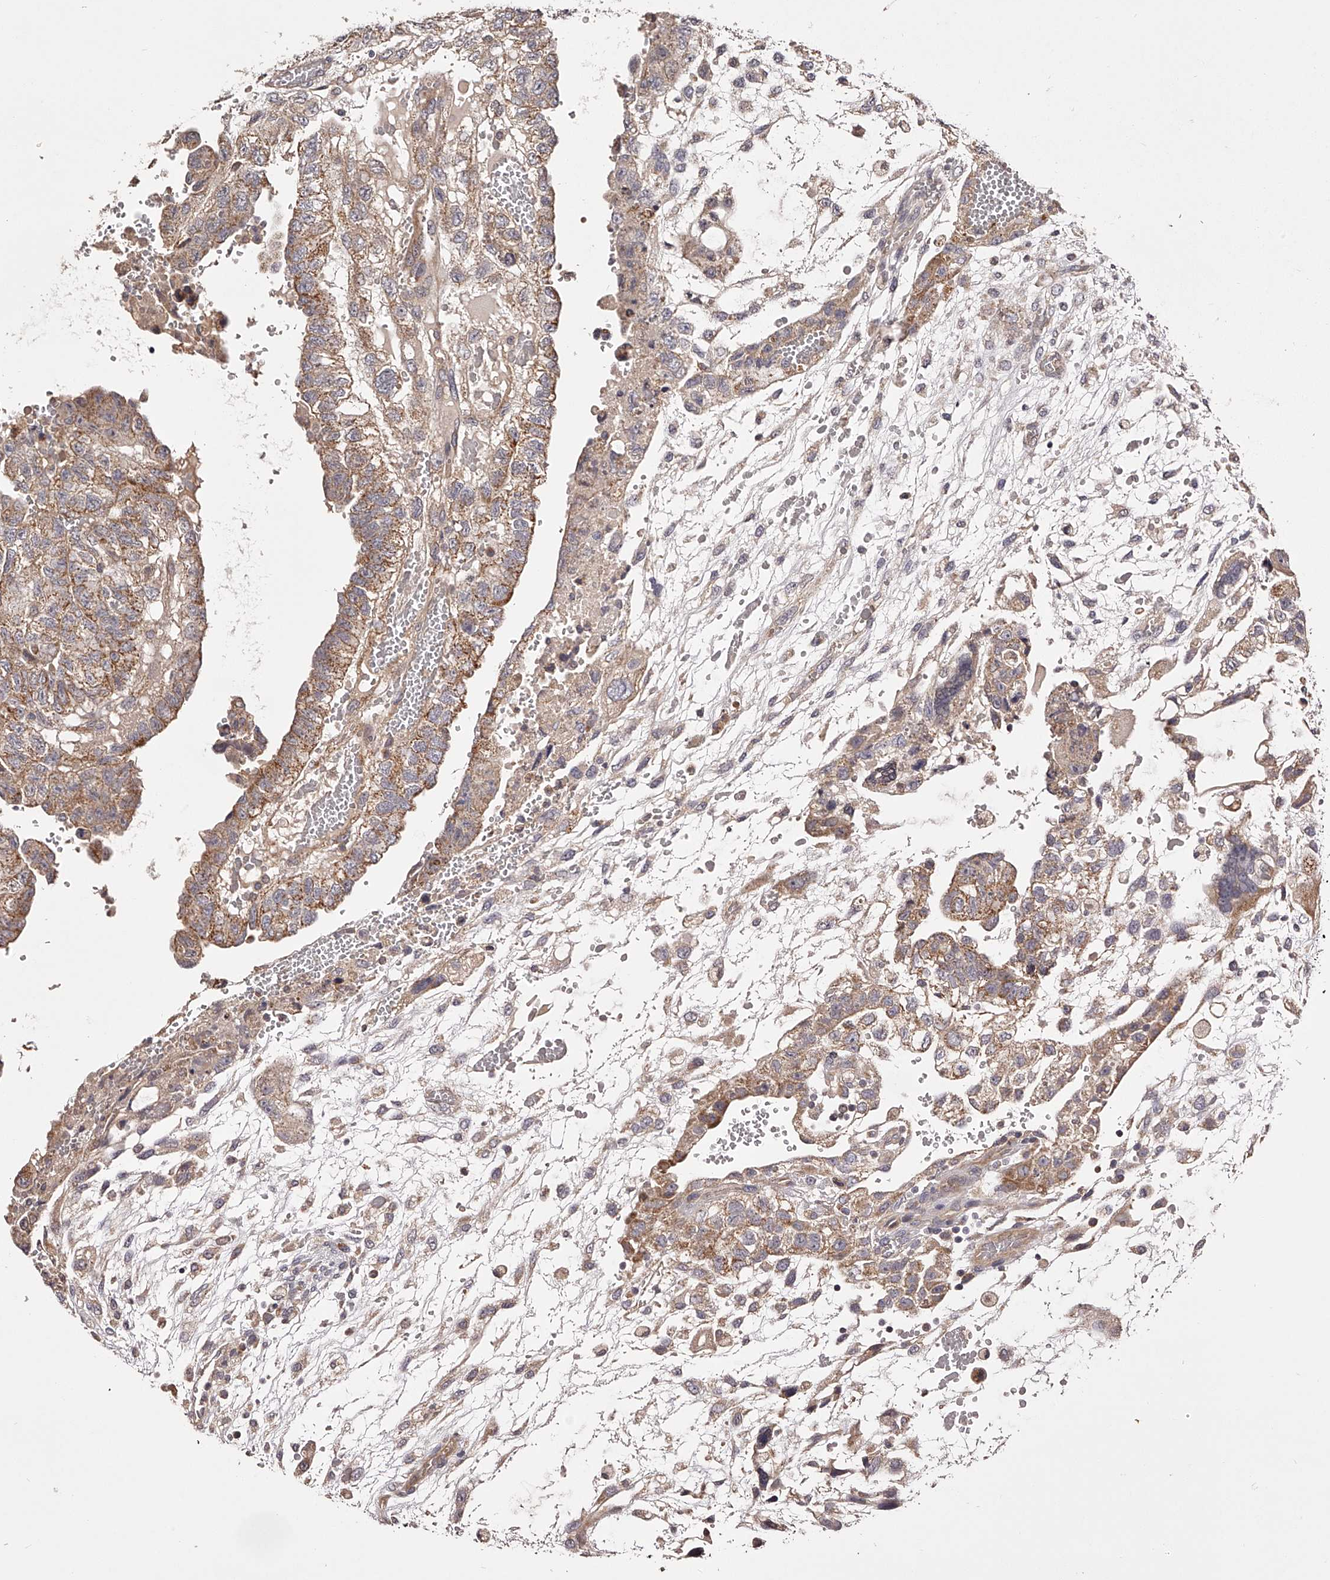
{"staining": {"intensity": "moderate", "quantity": ">75%", "location": "cytoplasmic/membranous"}, "tissue": "testis cancer", "cell_type": "Tumor cells", "image_type": "cancer", "snomed": [{"axis": "morphology", "description": "Carcinoma, Embryonal, NOS"}, {"axis": "topography", "description": "Testis"}], "caption": "IHC histopathology image of human testis cancer stained for a protein (brown), which reveals medium levels of moderate cytoplasmic/membranous positivity in about >75% of tumor cells.", "gene": "ODF2L", "patient": {"sex": "male", "age": 36}}